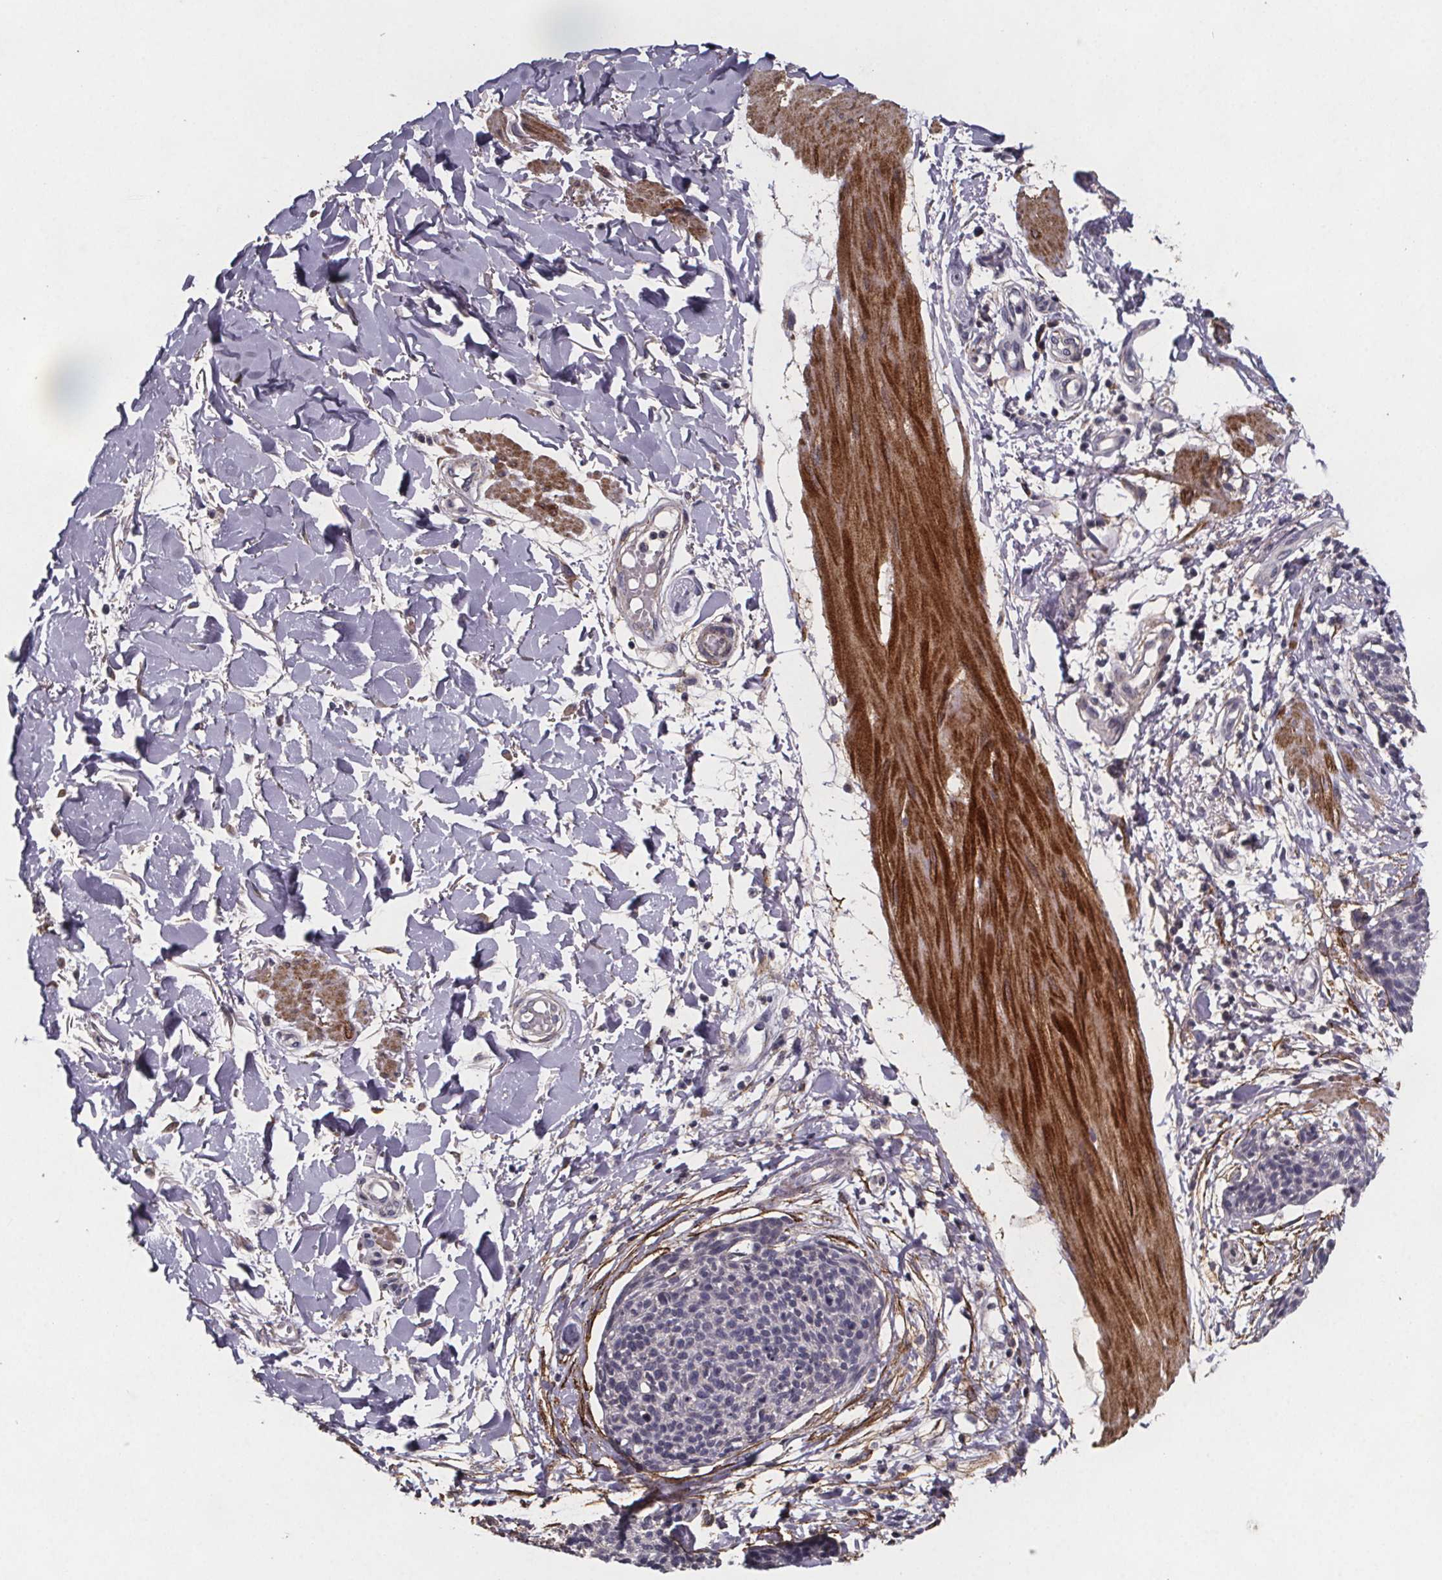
{"staining": {"intensity": "negative", "quantity": "none", "location": "none"}, "tissue": "skin cancer", "cell_type": "Tumor cells", "image_type": "cancer", "snomed": [{"axis": "morphology", "description": "Squamous cell carcinoma, NOS"}, {"axis": "topography", "description": "Skin"}, {"axis": "topography", "description": "Vulva"}], "caption": "DAB (3,3'-diaminobenzidine) immunohistochemical staining of human skin cancer (squamous cell carcinoma) exhibits no significant expression in tumor cells. (DAB (3,3'-diaminobenzidine) immunohistochemistry (IHC), high magnification).", "gene": "PALLD", "patient": {"sex": "female", "age": 75}}